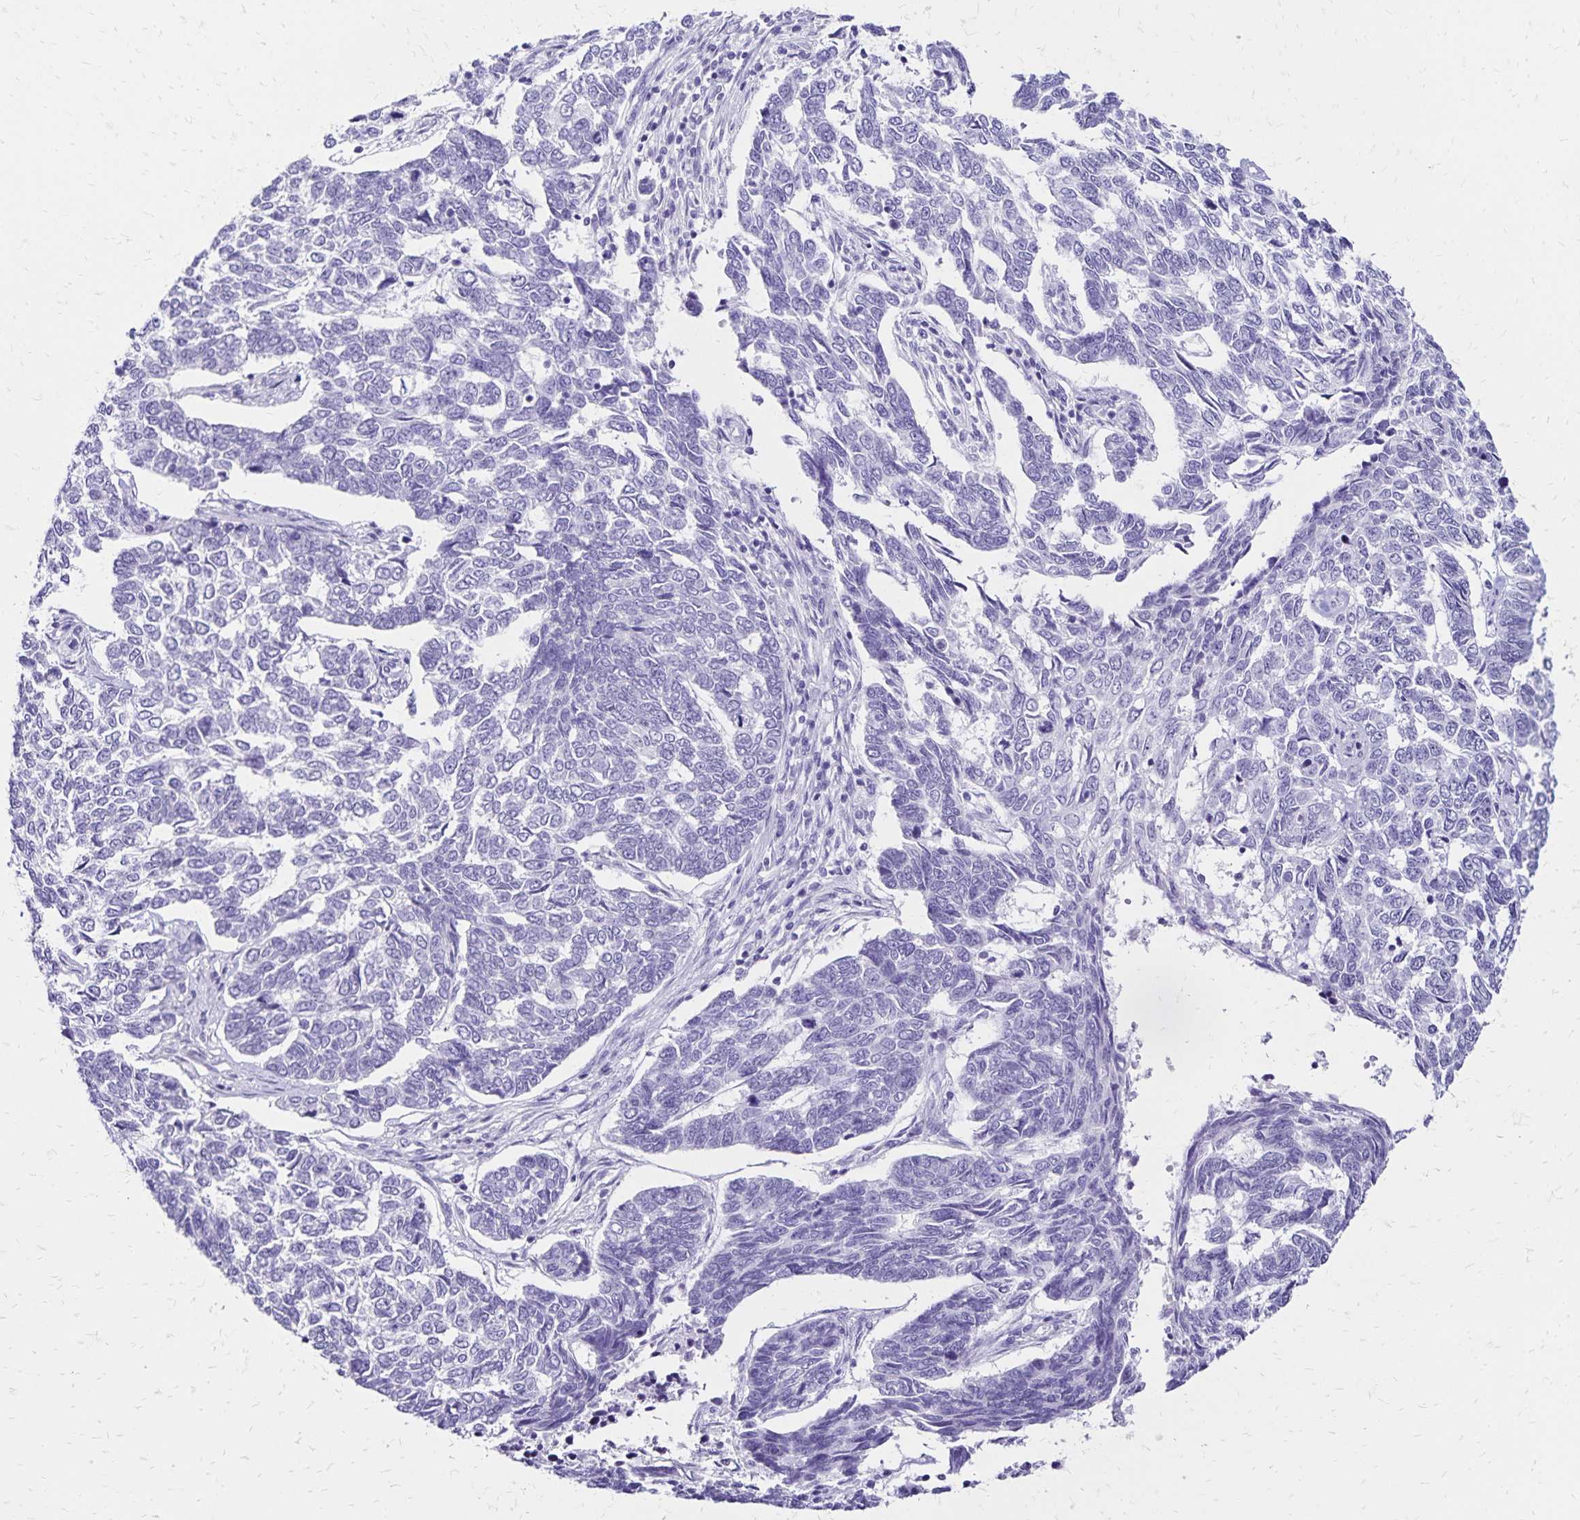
{"staining": {"intensity": "negative", "quantity": "none", "location": "none"}, "tissue": "skin cancer", "cell_type": "Tumor cells", "image_type": "cancer", "snomed": [{"axis": "morphology", "description": "Basal cell carcinoma"}, {"axis": "topography", "description": "Skin"}], "caption": "This is an immunohistochemistry photomicrograph of skin cancer (basal cell carcinoma). There is no positivity in tumor cells.", "gene": "LIN28B", "patient": {"sex": "female", "age": 65}}